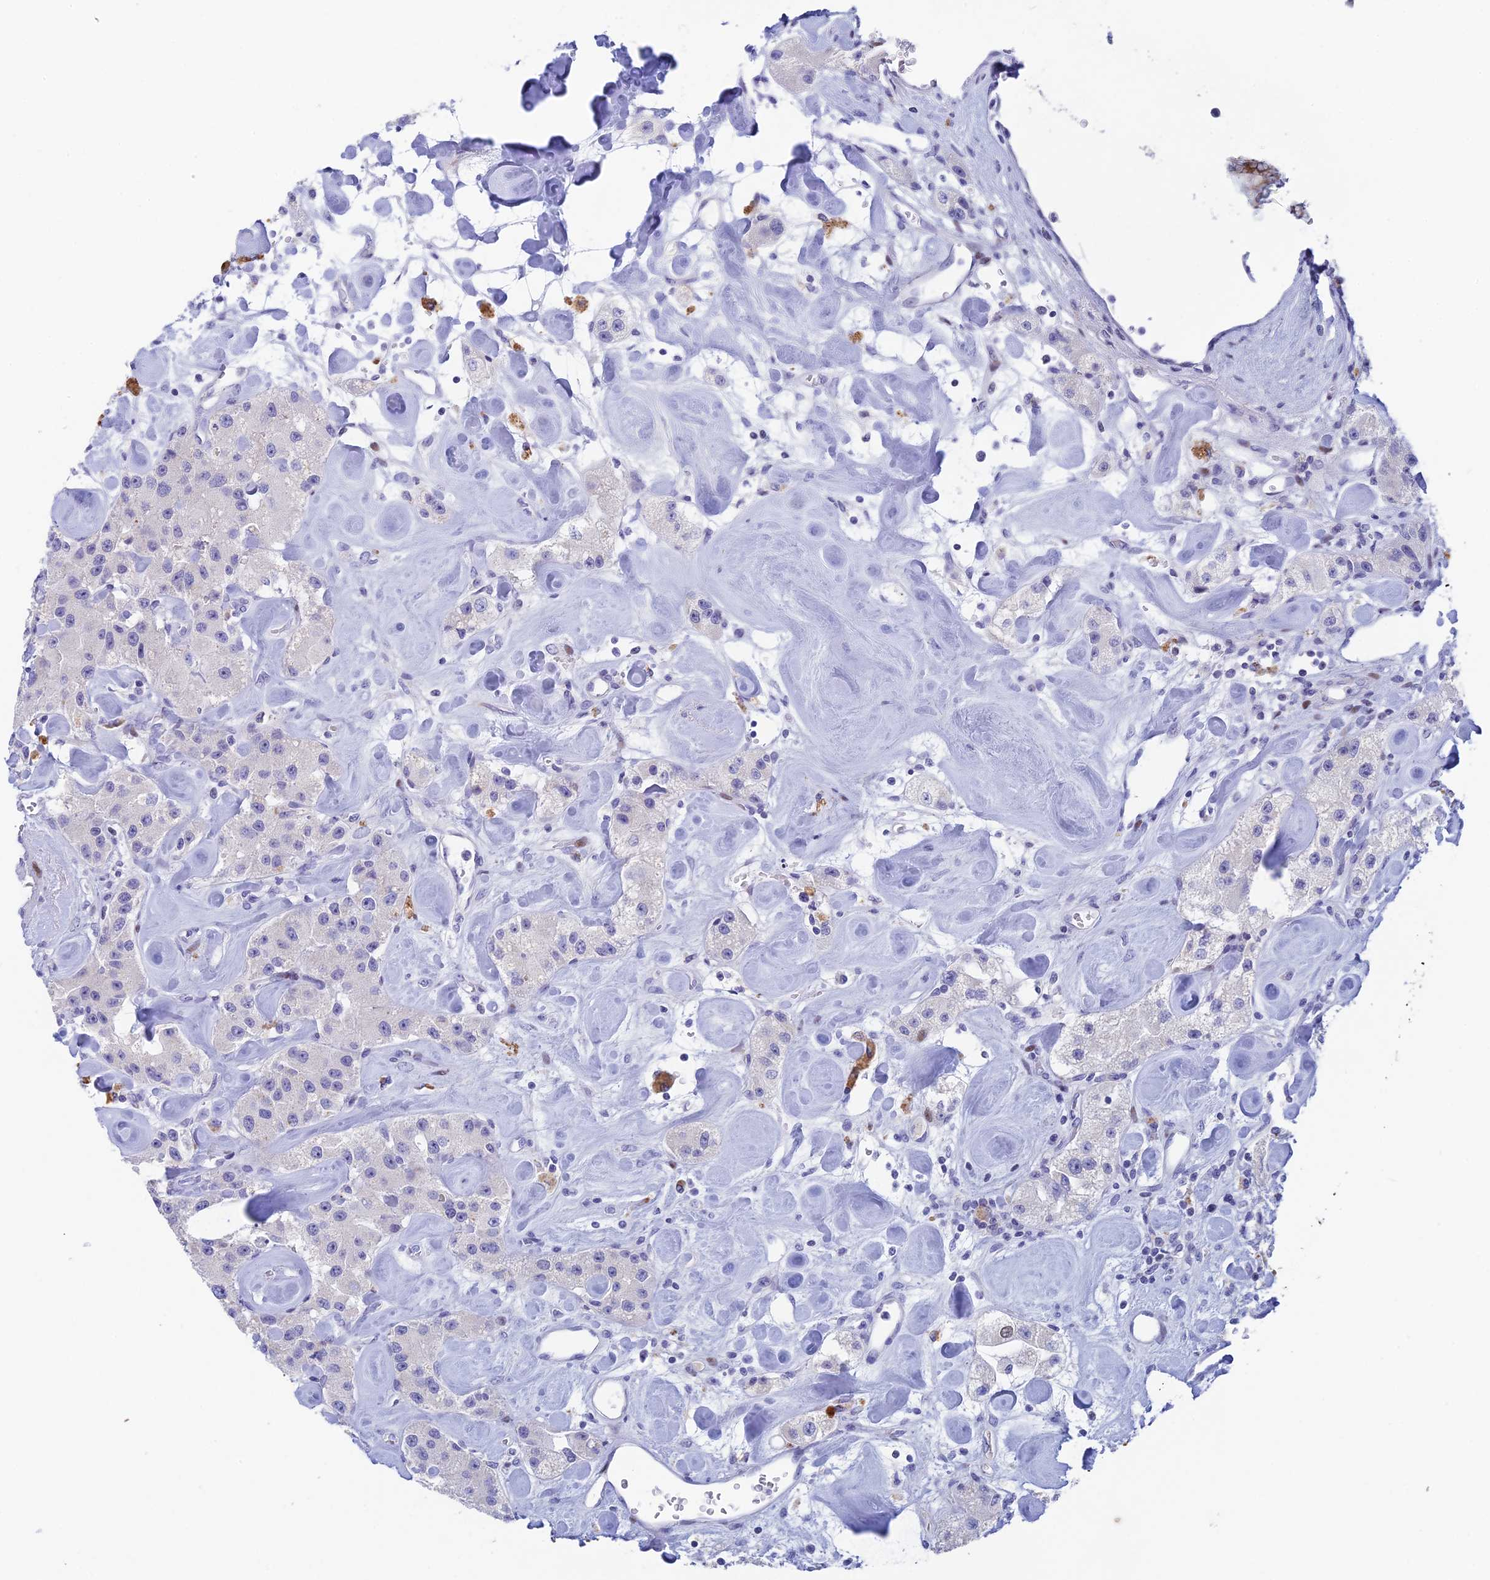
{"staining": {"intensity": "negative", "quantity": "none", "location": "none"}, "tissue": "carcinoid", "cell_type": "Tumor cells", "image_type": "cancer", "snomed": [{"axis": "morphology", "description": "Carcinoid, malignant, NOS"}, {"axis": "topography", "description": "Pancreas"}], "caption": "IHC micrograph of carcinoid stained for a protein (brown), which displays no staining in tumor cells. (Immunohistochemistry, brightfield microscopy, high magnification).", "gene": "REXO5", "patient": {"sex": "male", "age": 41}}